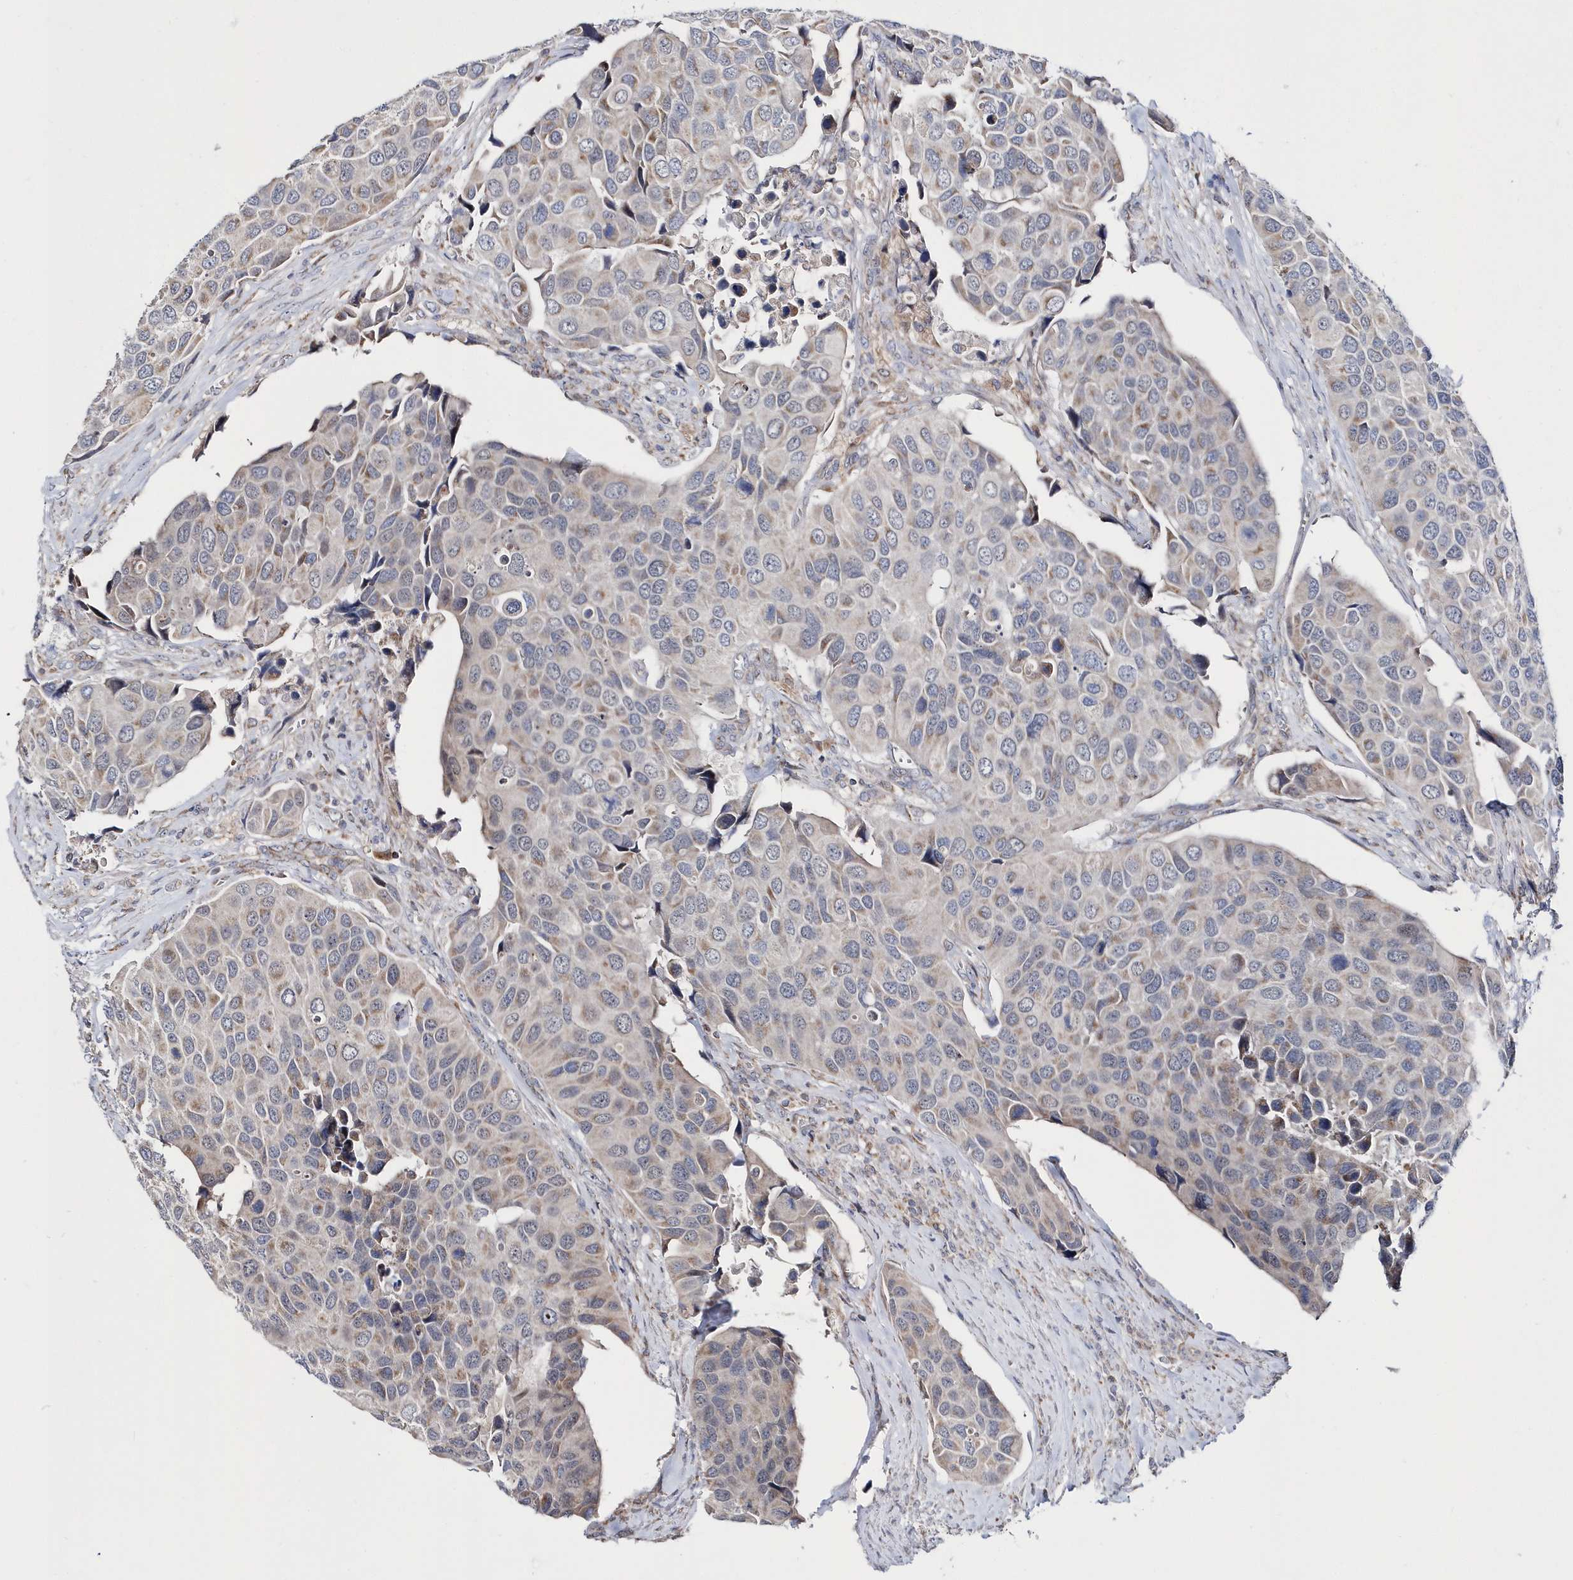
{"staining": {"intensity": "weak", "quantity": "25%-75%", "location": "cytoplasmic/membranous"}, "tissue": "urothelial cancer", "cell_type": "Tumor cells", "image_type": "cancer", "snomed": [{"axis": "morphology", "description": "Urothelial carcinoma, High grade"}, {"axis": "topography", "description": "Urinary bladder"}], "caption": "IHC staining of urothelial carcinoma (high-grade), which shows low levels of weak cytoplasmic/membranous positivity in approximately 25%-75% of tumor cells indicating weak cytoplasmic/membranous protein positivity. The staining was performed using DAB (3,3'-diaminobenzidine) (brown) for protein detection and nuclei were counterstained in hematoxylin (blue).", "gene": "SPATA5", "patient": {"sex": "male", "age": 74}}